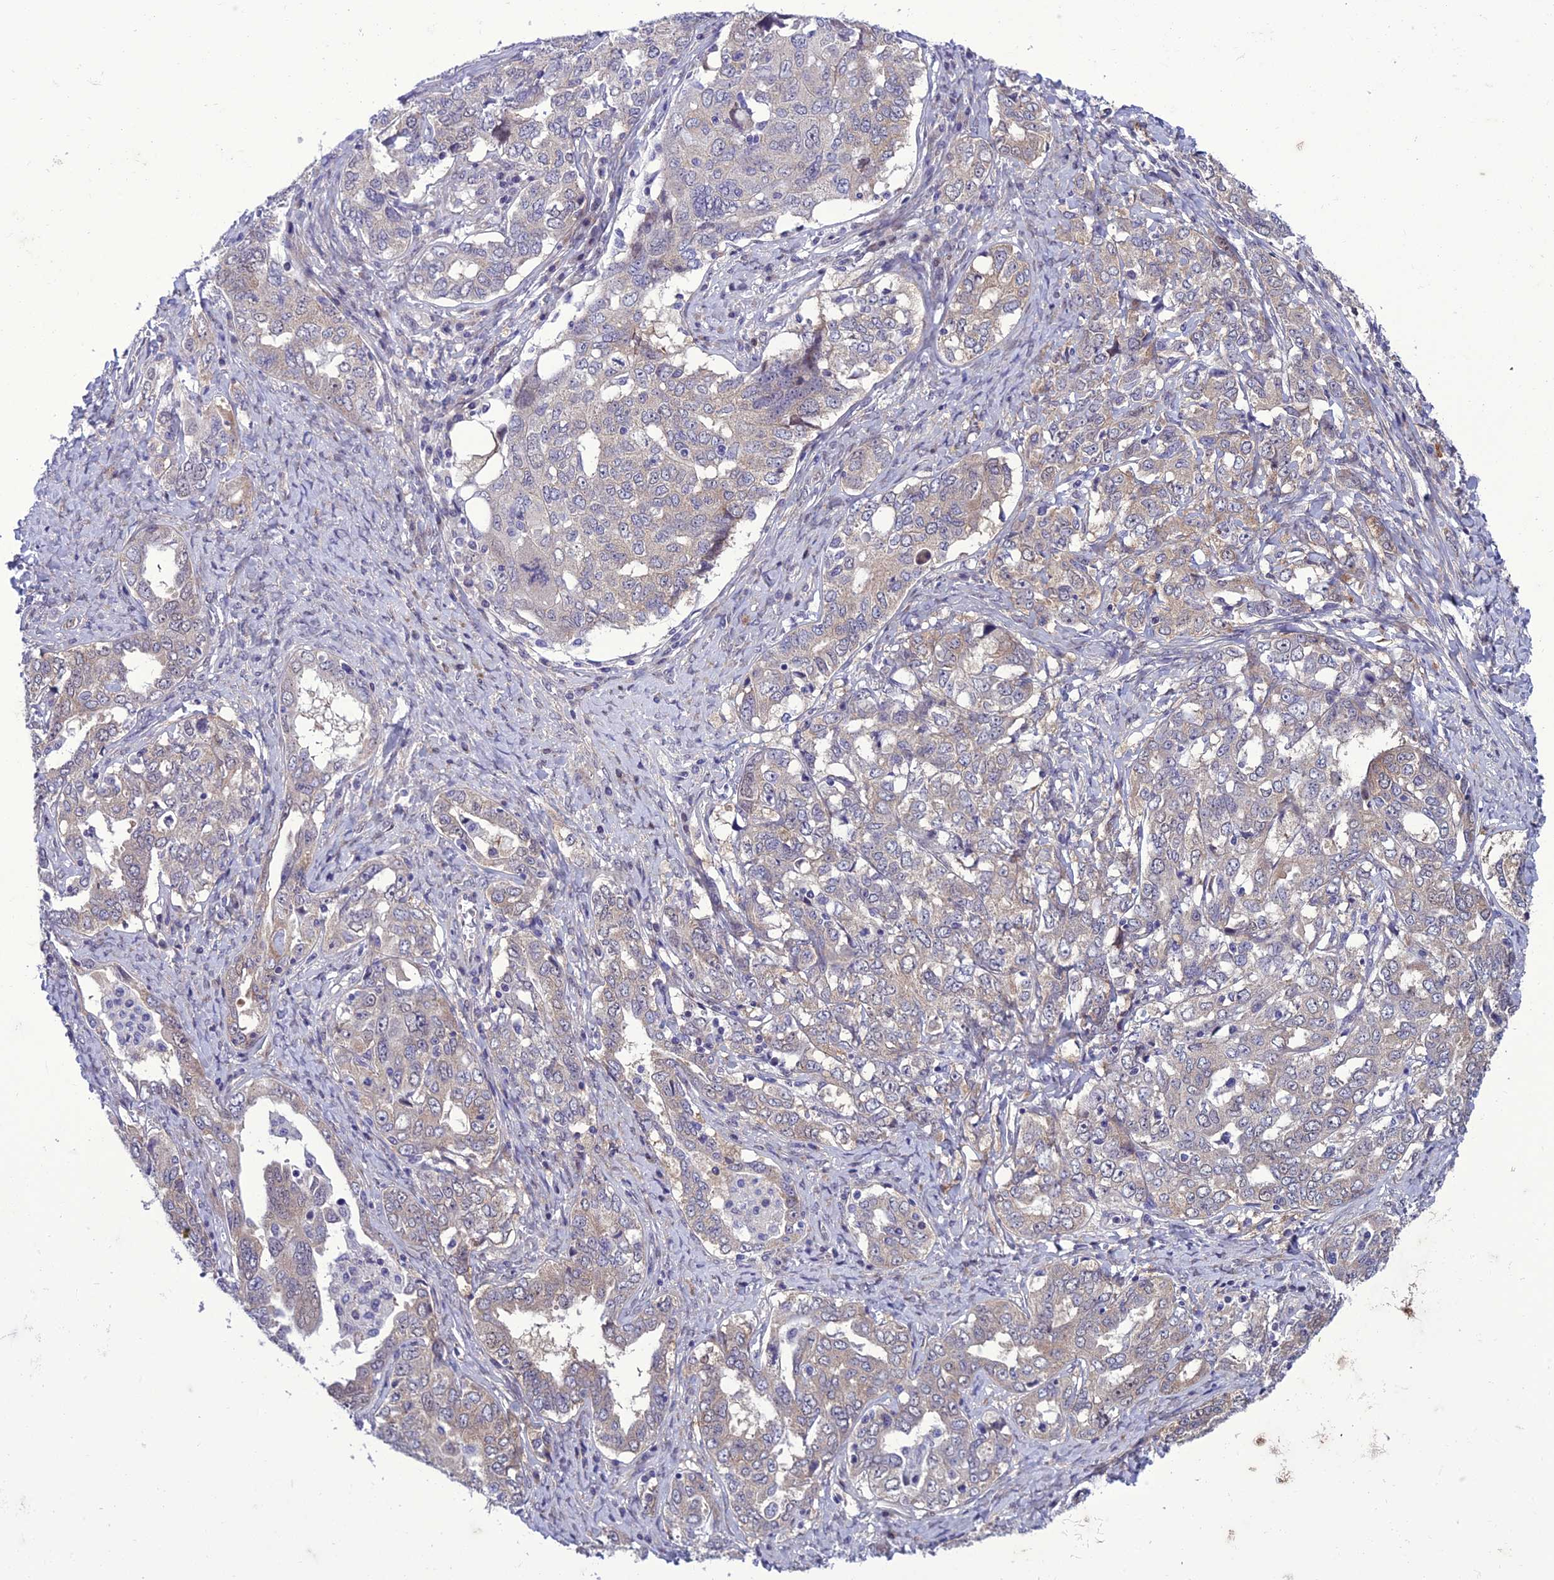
{"staining": {"intensity": "weak", "quantity": "<25%", "location": "cytoplasmic/membranous"}, "tissue": "ovarian cancer", "cell_type": "Tumor cells", "image_type": "cancer", "snomed": [{"axis": "morphology", "description": "Carcinoma, endometroid"}, {"axis": "topography", "description": "Ovary"}], "caption": "Immunohistochemistry (IHC) image of neoplastic tissue: ovarian endometroid carcinoma stained with DAB (3,3'-diaminobenzidine) displays no significant protein expression in tumor cells. The staining was performed using DAB (3,3'-diaminobenzidine) to visualize the protein expression in brown, while the nuclei were stained in blue with hematoxylin (Magnification: 20x).", "gene": "GAB4", "patient": {"sex": "female", "age": 62}}